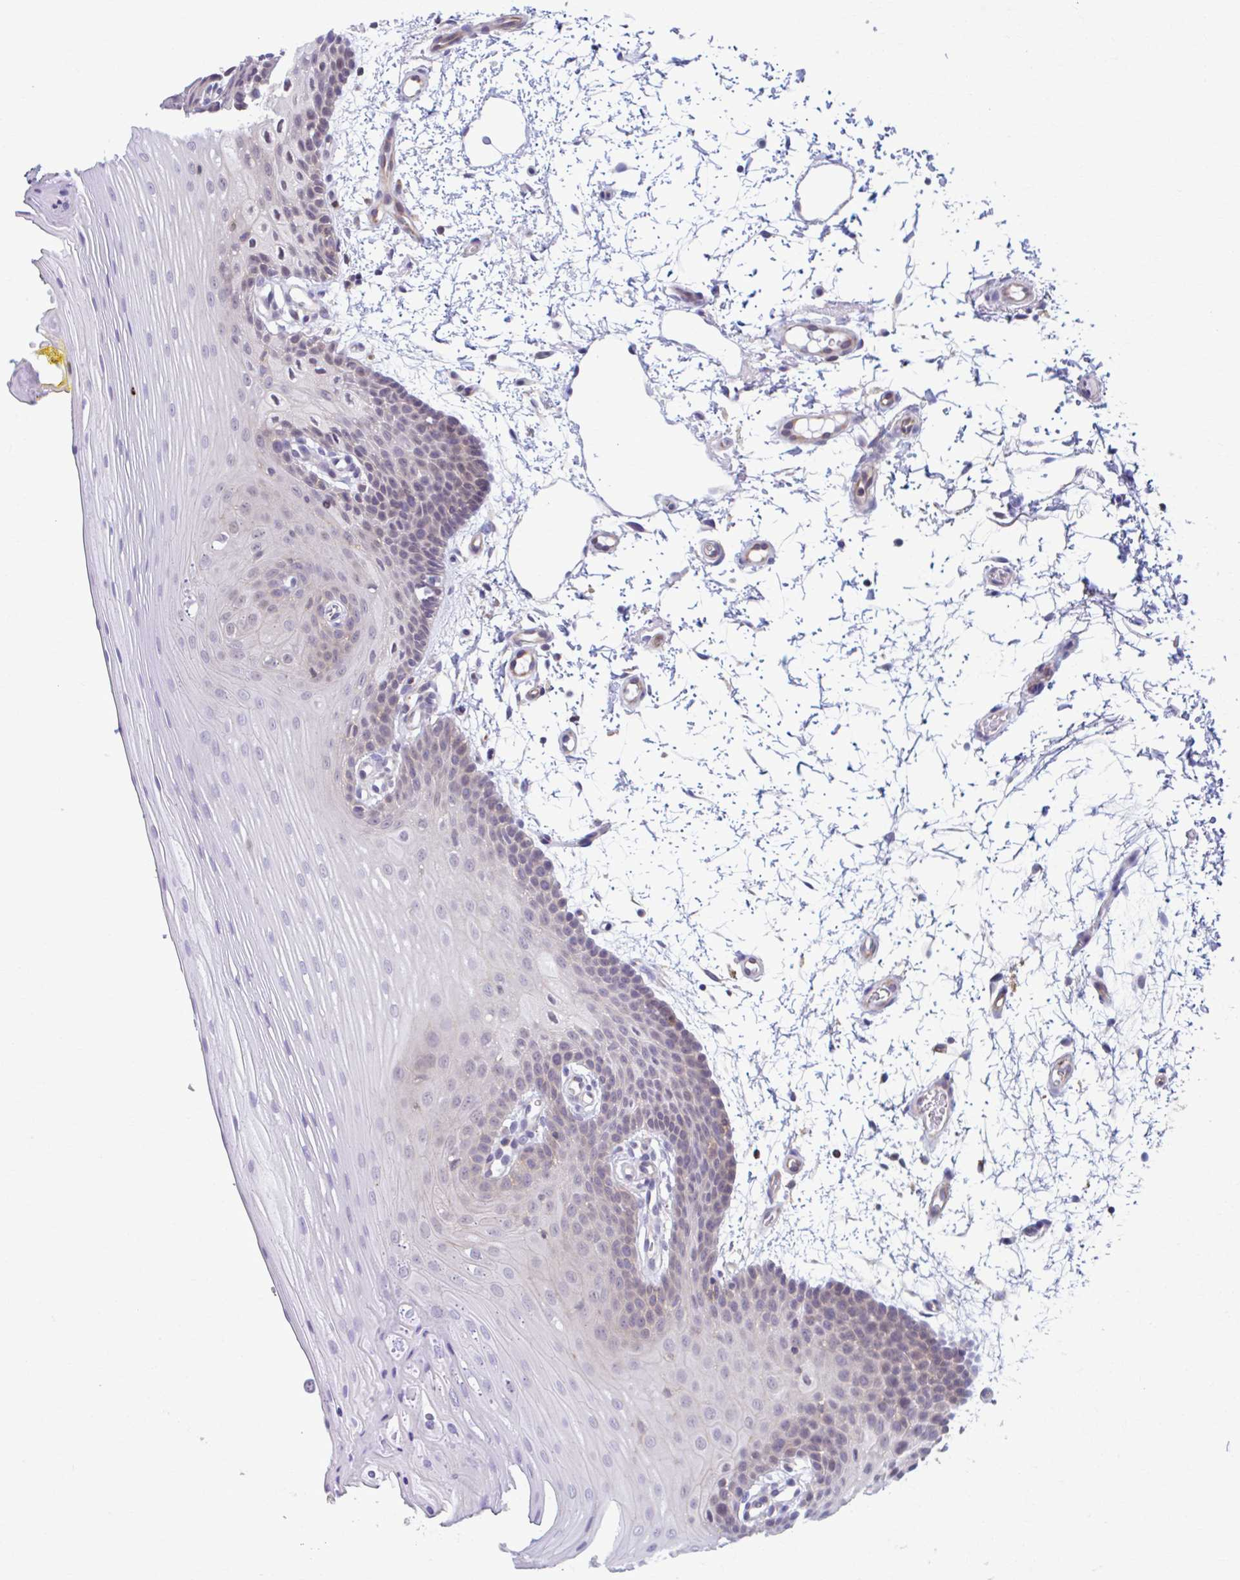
{"staining": {"intensity": "weak", "quantity": "<25%", "location": "cytoplasmic/membranous"}, "tissue": "oral mucosa", "cell_type": "Squamous epithelial cells", "image_type": "normal", "snomed": [{"axis": "morphology", "description": "Normal tissue, NOS"}, {"axis": "topography", "description": "Oral tissue"}], "caption": "Squamous epithelial cells show no significant expression in normal oral mucosa.", "gene": "ADAT3", "patient": {"sex": "female", "age": 81}}